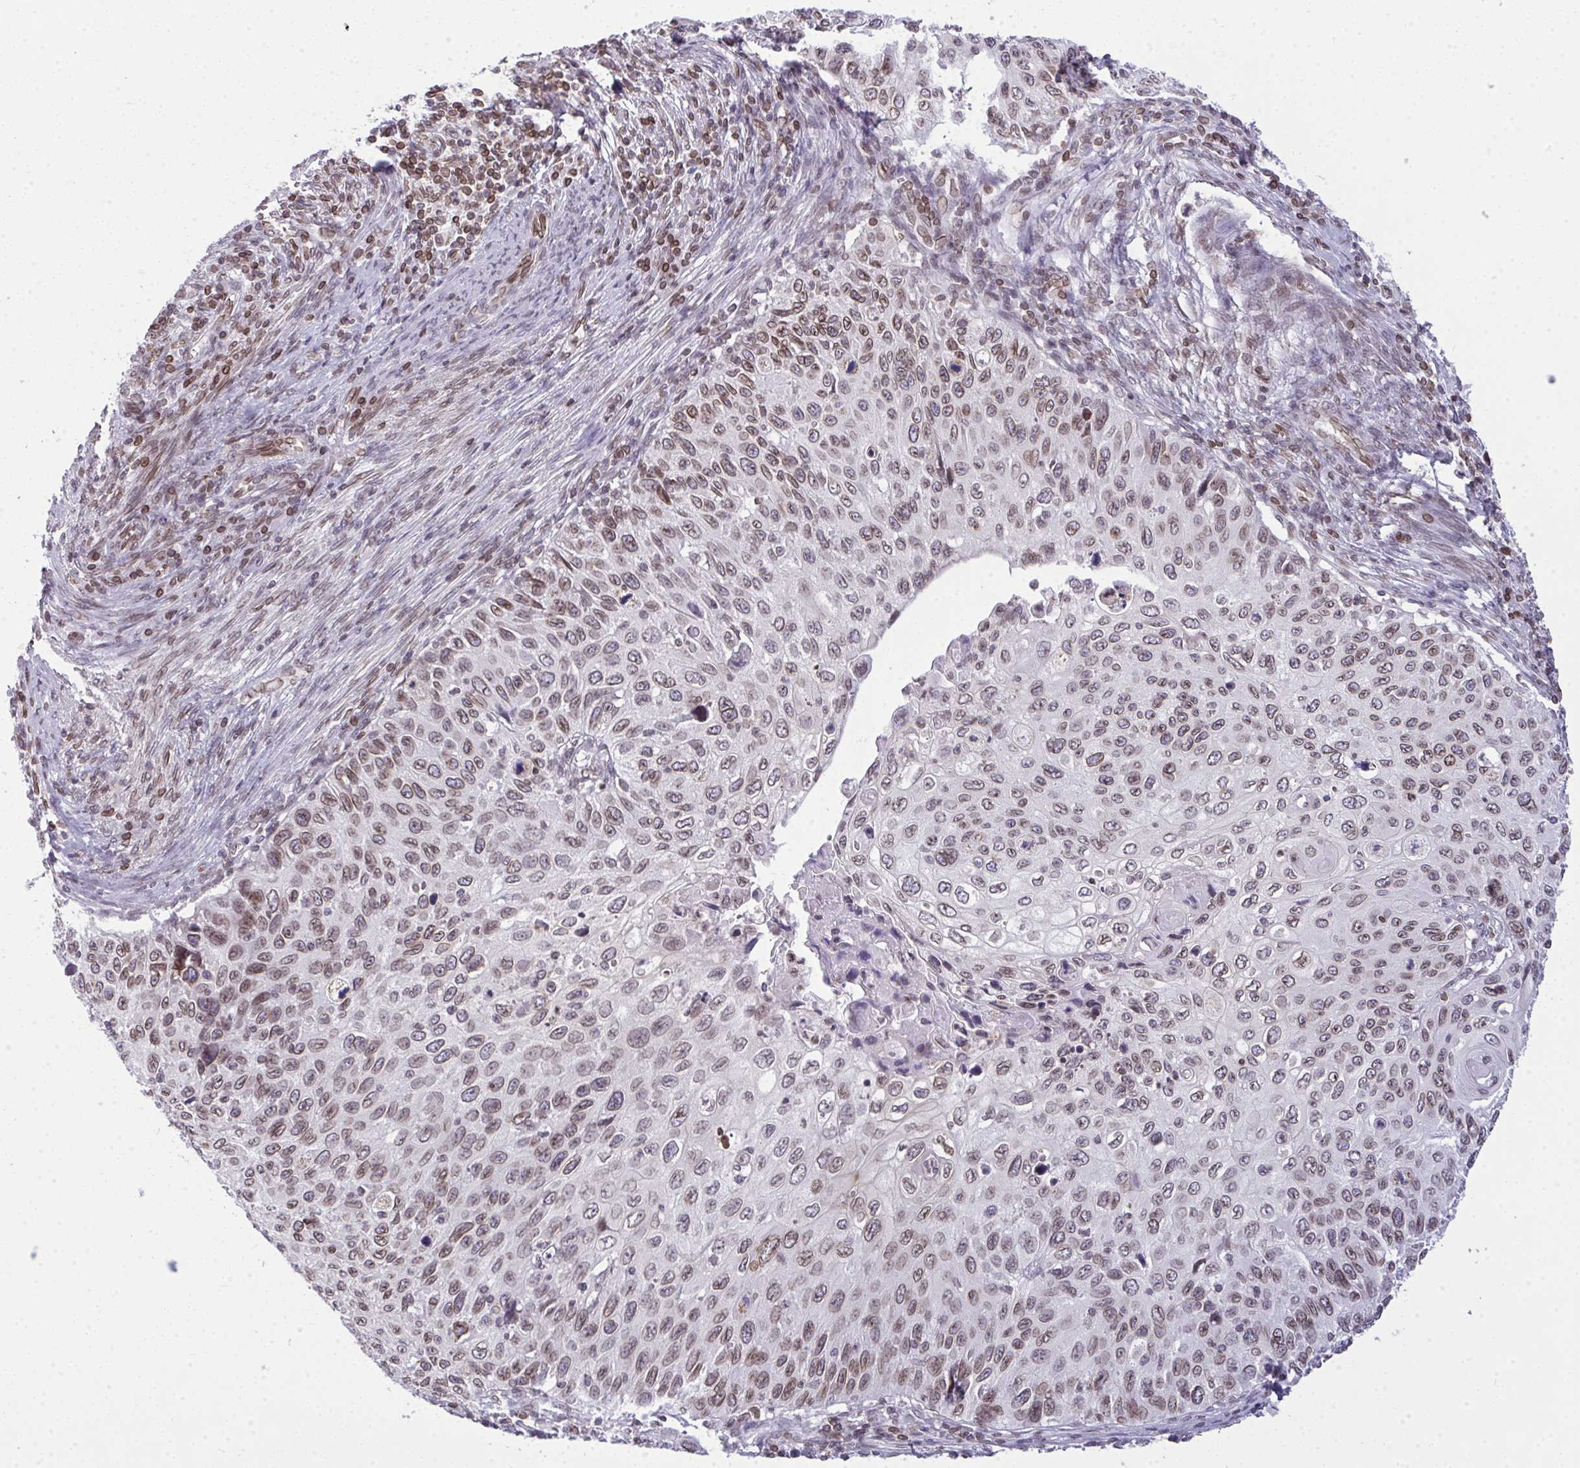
{"staining": {"intensity": "moderate", "quantity": "25%-75%", "location": "cytoplasmic/membranous,nuclear"}, "tissue": "cervical cancer", "cell_type": "Tumor cells", "image_type": "cancer", "snomed": [{"axis": "morphology", "description": "Squamous cell carcinoma, NOS"}, {"axis": "topography", "description": "Cervix"}], "caption": "An immunohistochemistry histopathology image of neoplastic tissue is shown. Protein staining in brown shows moderate cytoplasmic/membranous and nuclear positivity in cervical squamous cell carcinoma within tumor cells. (DAB (3,3'-diaminobenzidine) IHC with brightfield microscopy, high magnification).", "gene": "LMNB2", "patient": {"sex": "female", "age": 70}}